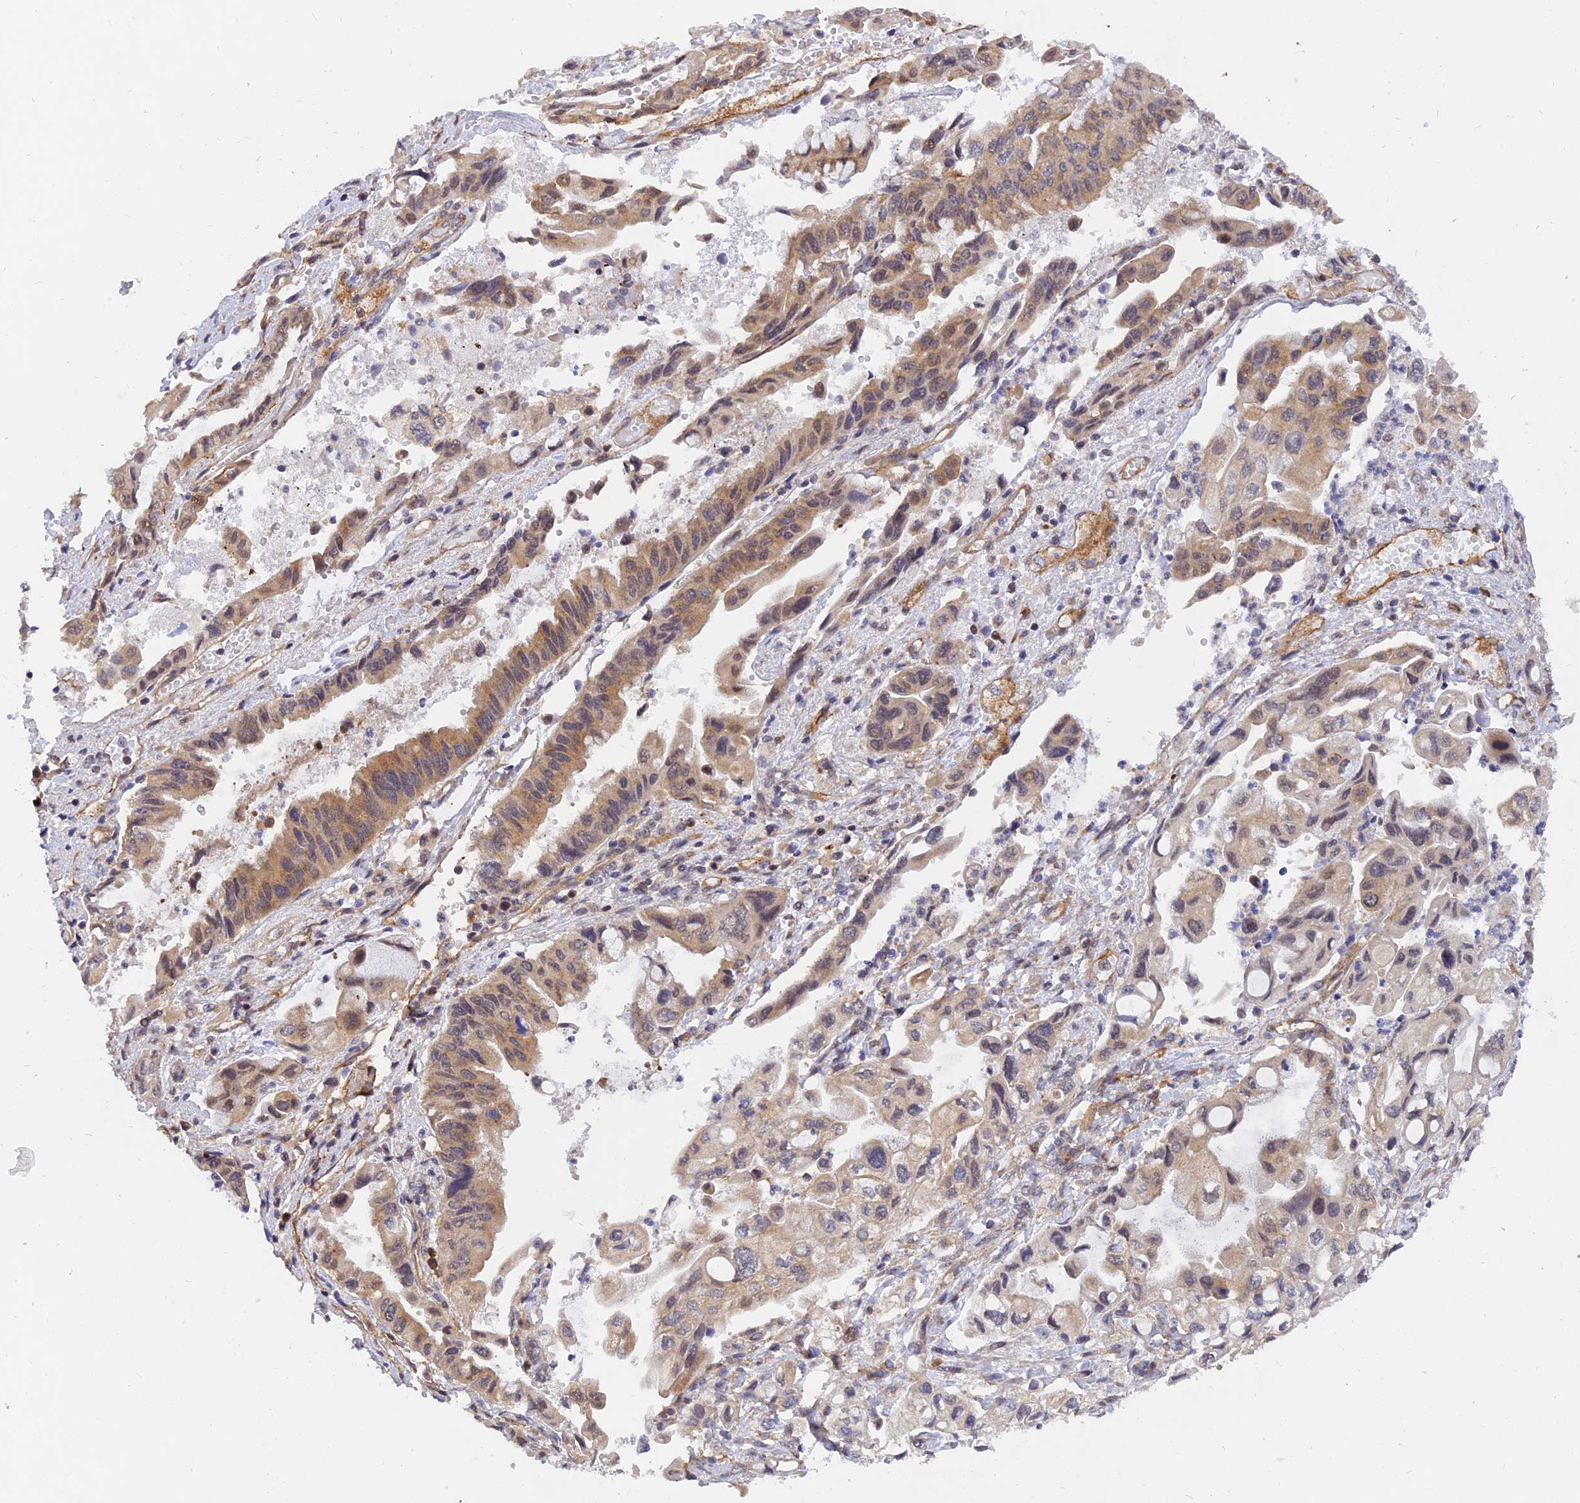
{"staining": {"intensity": "moderate", "quantity": ">75%", "location": "cytoplasmic/membranous"}, "tissue": "pancreatic cancer", "cell_type": "Tumor cells", "image_type": "cancer", "snomed": [{"axis": "morphology", "description": "Adenocarcinoma, NOS"}, {"axis": "topography", "description": "Pancreas"}], "caption": "The photomicrograph exhibits immunohistochemical staining of pancreatic cancer. There is moderate cytoplasmic/membranous expression is seen in about >75% of tumor cells.", "gene": "WDR41", "patient": {"sex": "female", "age": 50}}